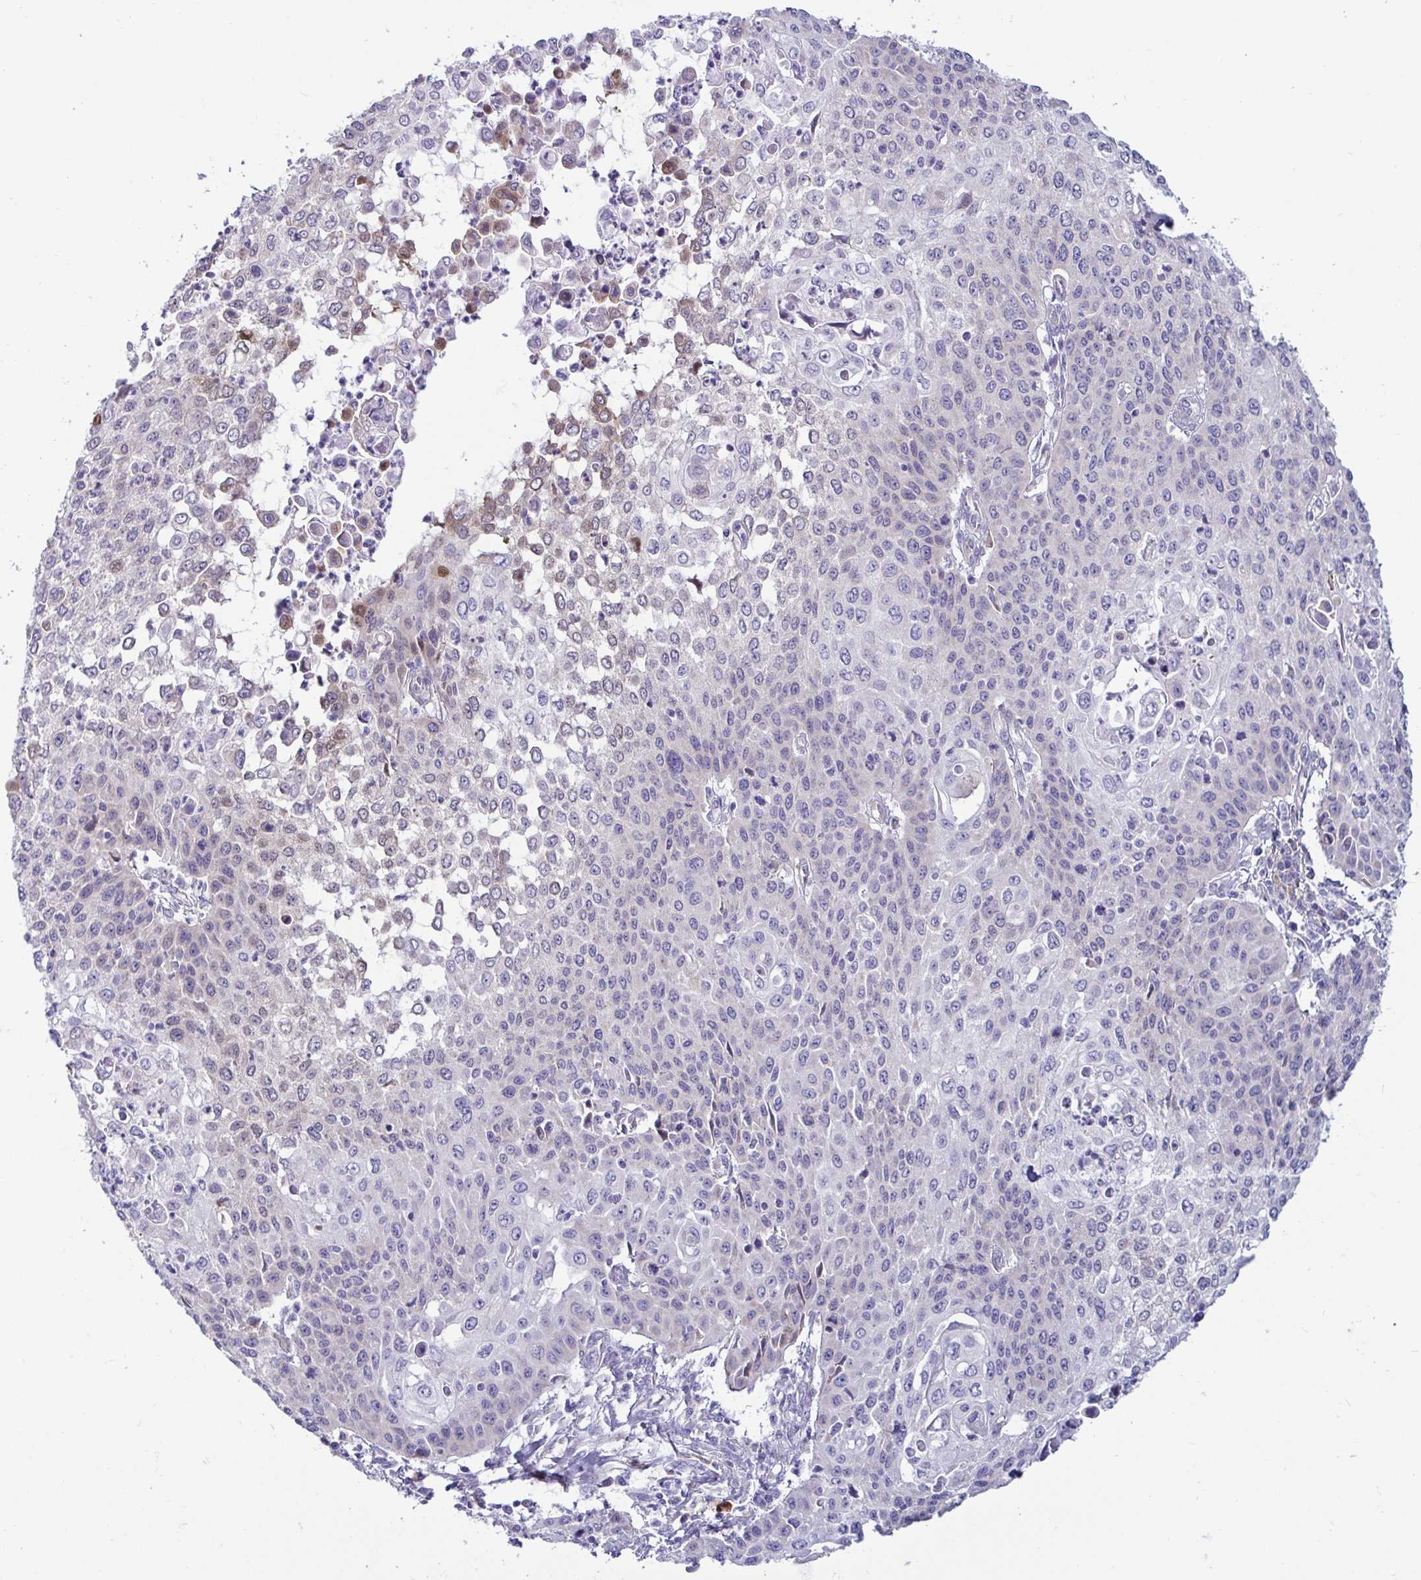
{"staining": {"intensity": "weak", "quantity": "<25%", "location": "nuclear"}, "tissue": "cervical cancer", "cell_type": "Tumor cells", "image_type": "cancer", "snomed": [{"axis": "morphology", "description": "Squamous cell carcinoma, NOS"}, {"axis": "topography", "description": "Cervix"}], "caption": "Micrograph shows no significant protein staining in tumor cells of cervical squamous cell carcinoma. (DAB (3,3'-diaminobenzidine) immunohistochemistry (IHC), high magnification).", "gene": "TFPI2", "patient": {"sex": "female", "age": 65}}